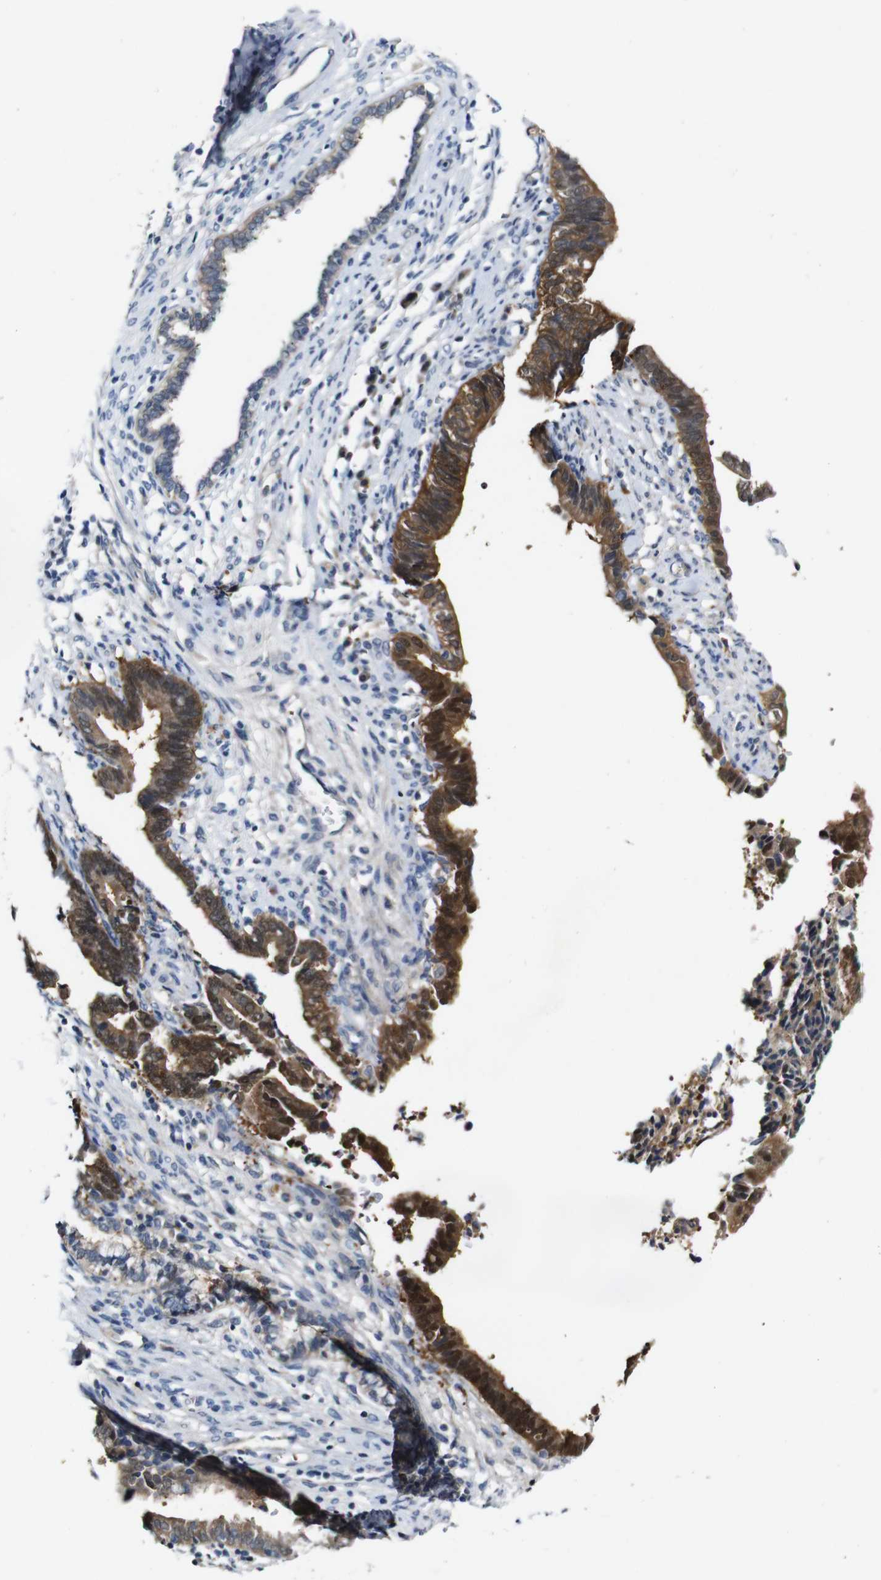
{"staining": {"intensity": "strong", "quantity": ">75%", "location": "cytoplasmic/membranous"}, "tissue": "cervical cancer", "cell_type": "Tumor cells", "image_type": "cancer", "snomed": [{"axis": "morphology", "description": "Adenocarcinoma, NOS"}, {"axis": "topography", "description": "Cervix"}], "caption": "A histopathology image of cervical cancer stained for a protein reveals strong cytoplasmic/membranous brown staining in tumor cells. The protein is shown in brown color, while the nuclei are stained blue.", "gene": "TBC1D32", "patient": {"sex": "female", "age": 44}}